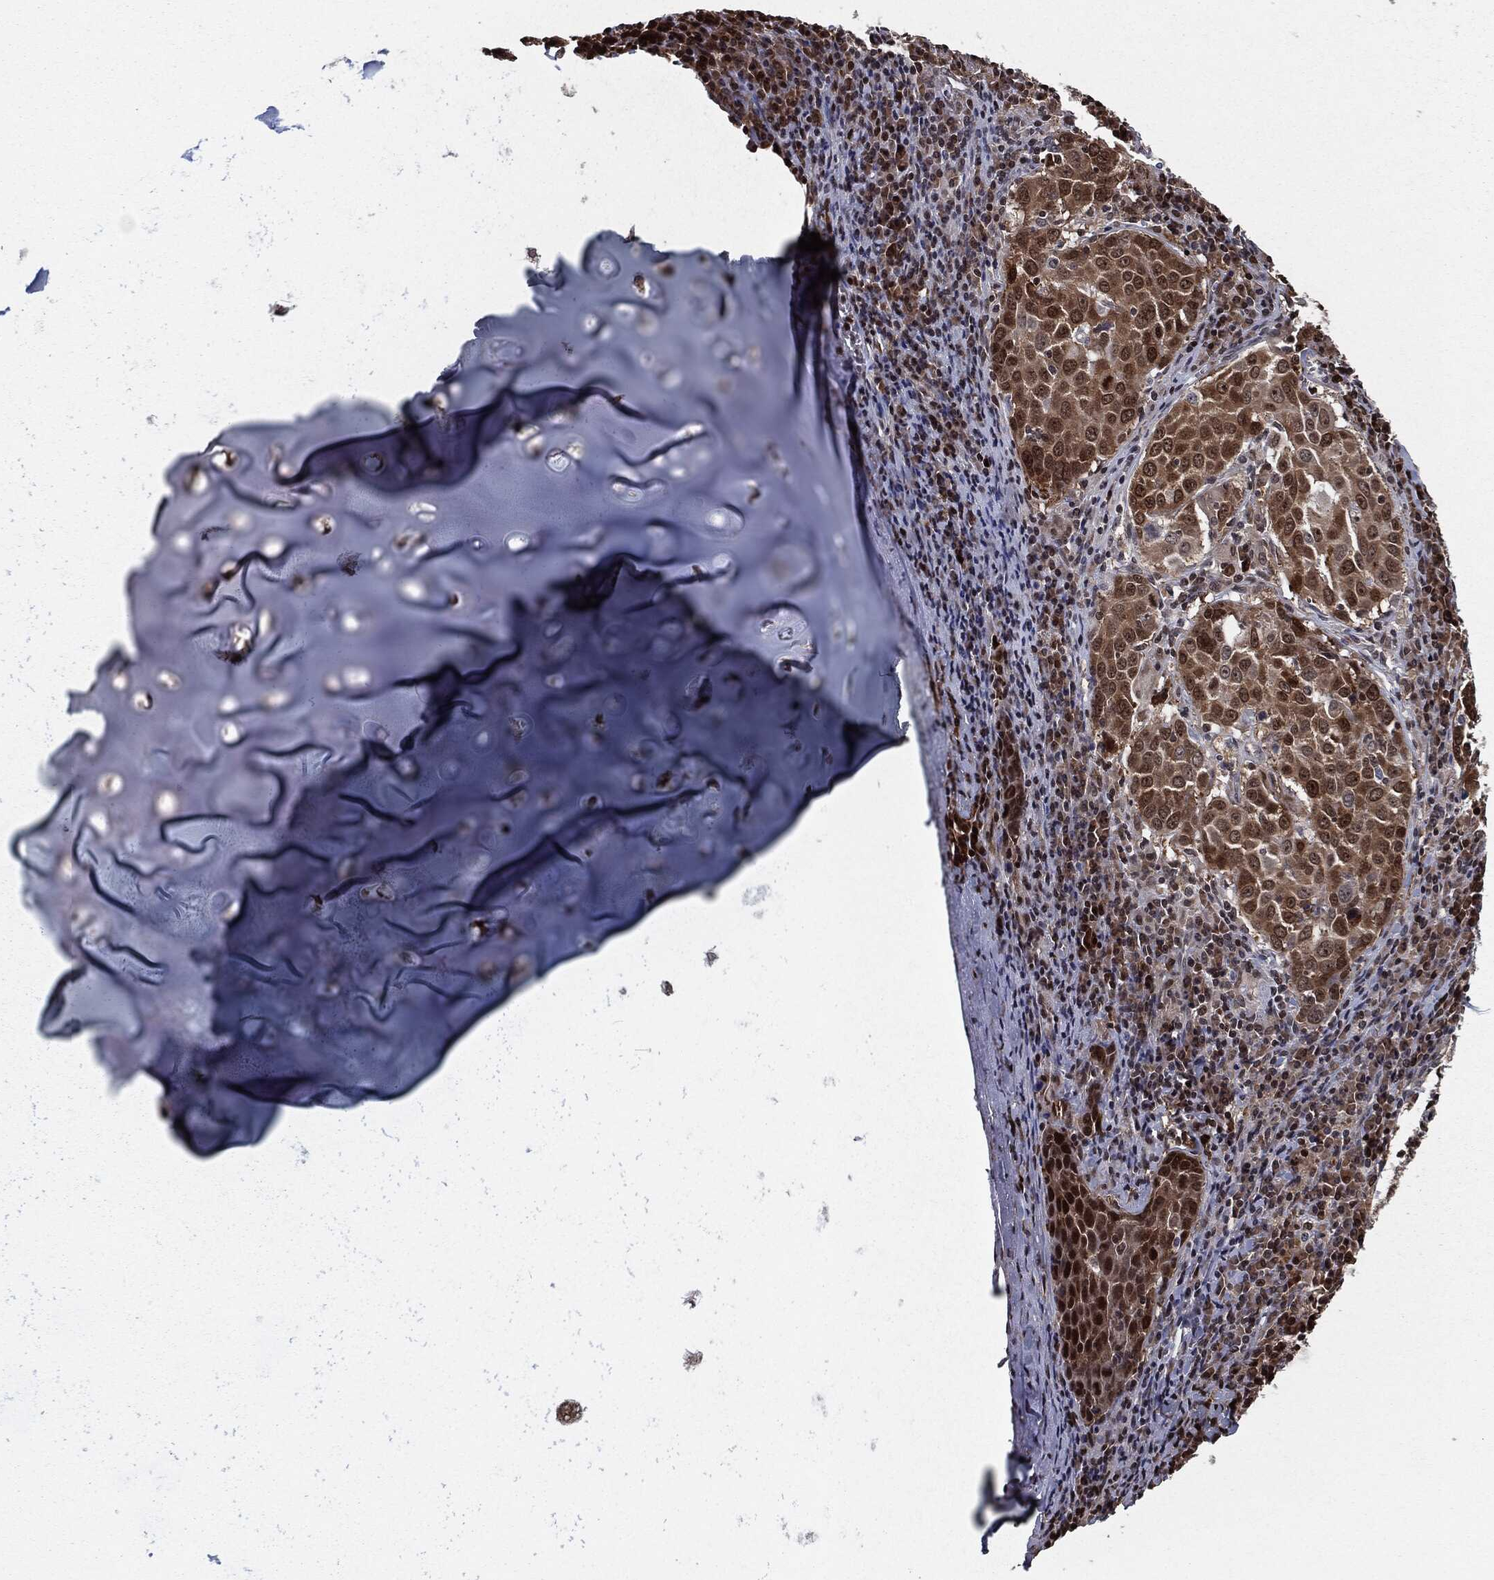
{"staining": {"intensity": "strong", "quantity": ">75%", "location": "cytoplasmic/membranous,nuclear"}, "tissue": "lung cancer", "cell_type": "Tumor cells", "image_type": "cancer", "snomed": [{"axis": "morphology", "description": "Squamous cell carcinoma, NOS"}, {"axis": "topography", "description": "Lung"}], "caption": "A micrograph of human lung cancer stained for a protein demonstrates strong cytoplasmic/membranous and nuclear brown staining in tumor cells.", "gene": "CHCHD2", "patient": {"sex": "male", "age": 57}}